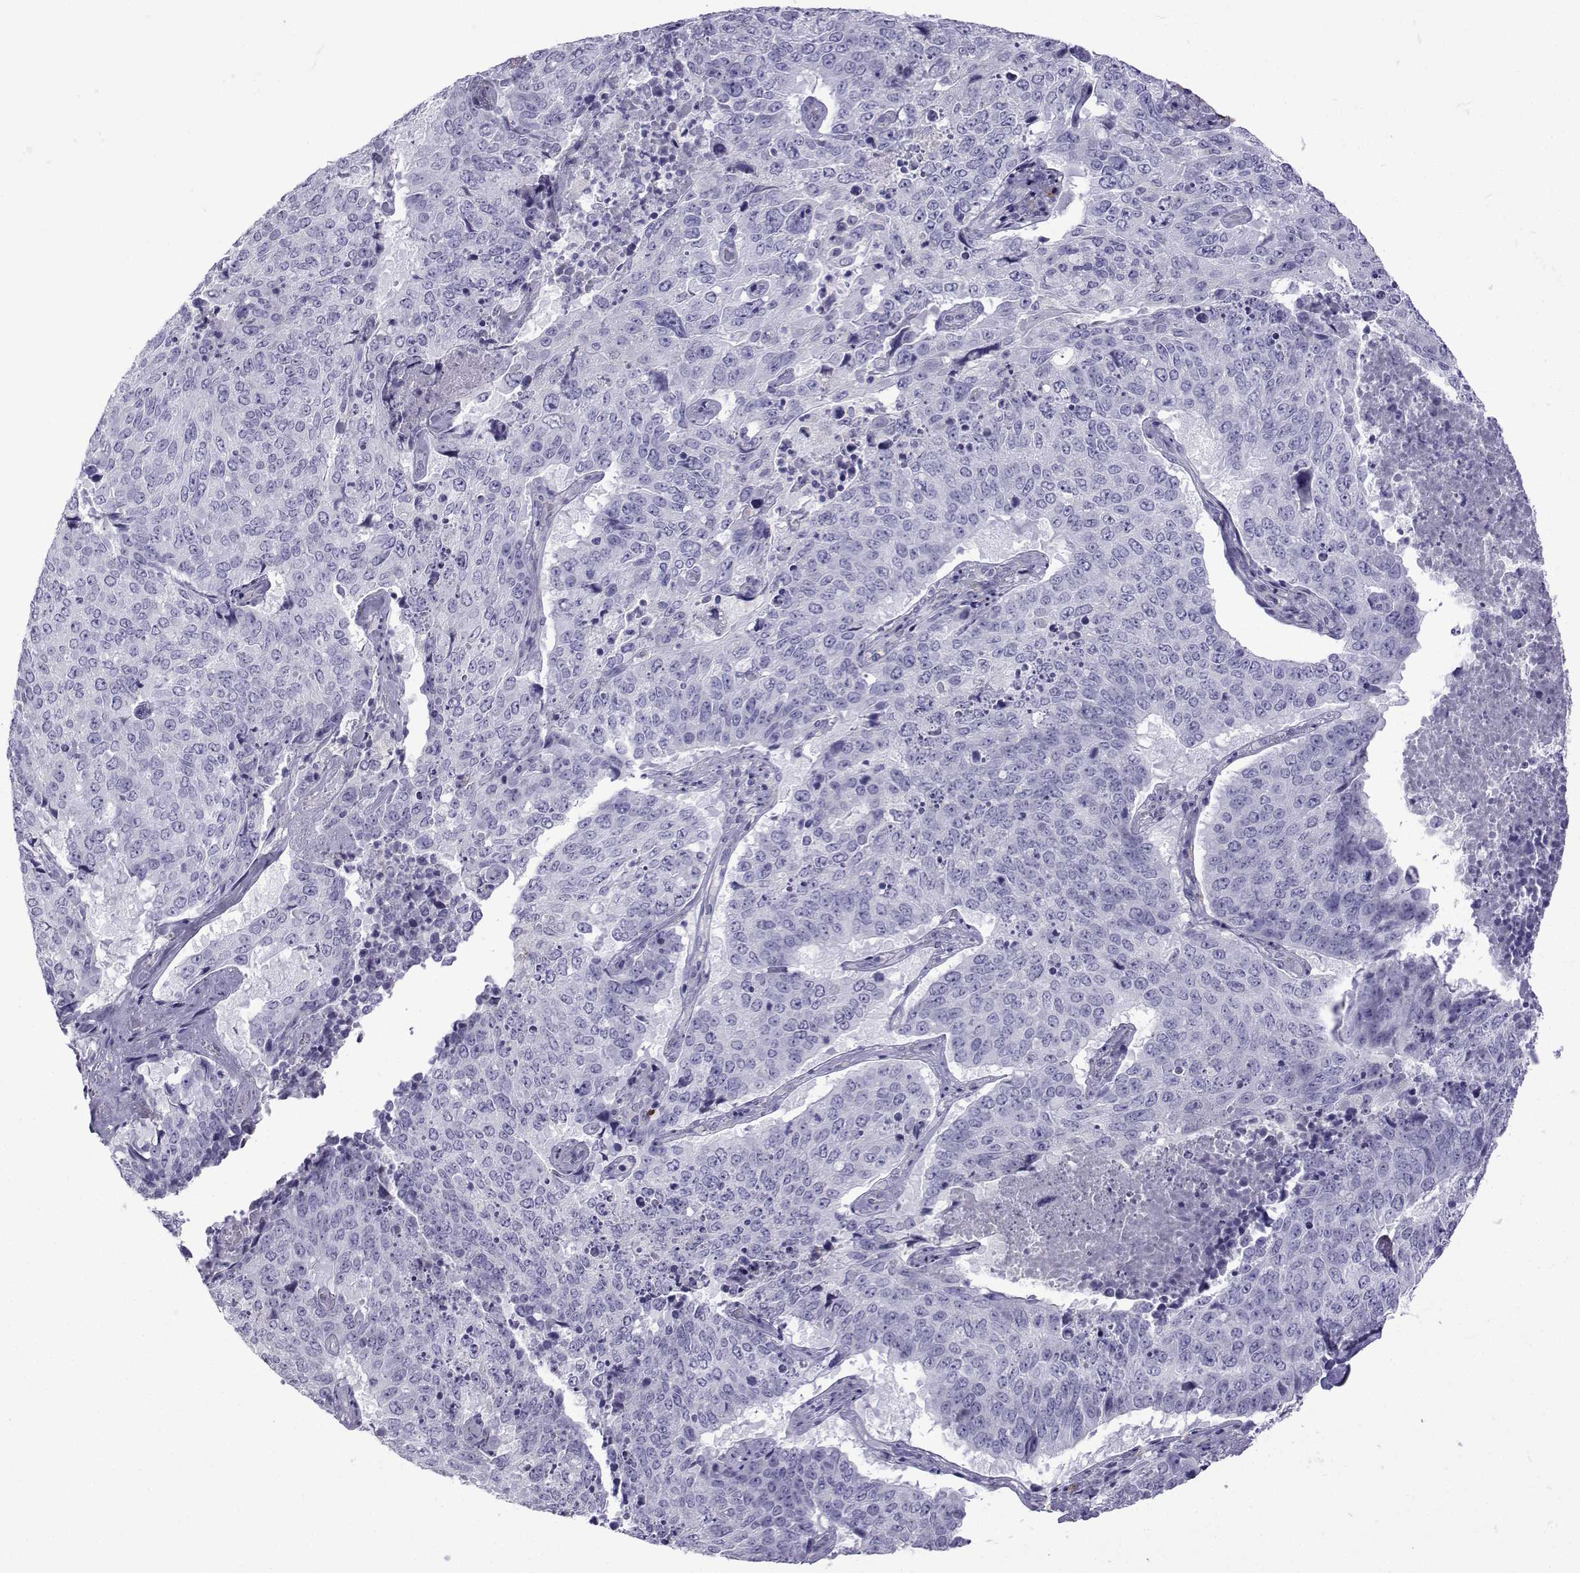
{"staining": {"intensity": "negative", "quantity": "none", "location": "none"}, "tissue": "lung cancer", "cell_type": "Tumor cells", "image_type": "cancer", "snomed": [{"axis": "morphology", "description": "Normal tissue, NOS"}, {"axis": "morphology", "description": "Squamous cell carcinoma, NOS"}, {"axis": "topography", "description": "Bronchus"}, {"axis": "topography", "description": "Lung"}], "caption": "High magnification brightfield microscopy of lung squamous cell carcinoma stained with DAB (brown) and counterstained with hematoxylin (blue): tumor cells show no significant positivity.", "gene": "CFAP70", "patient": {"sex": "male", "age": 64}}